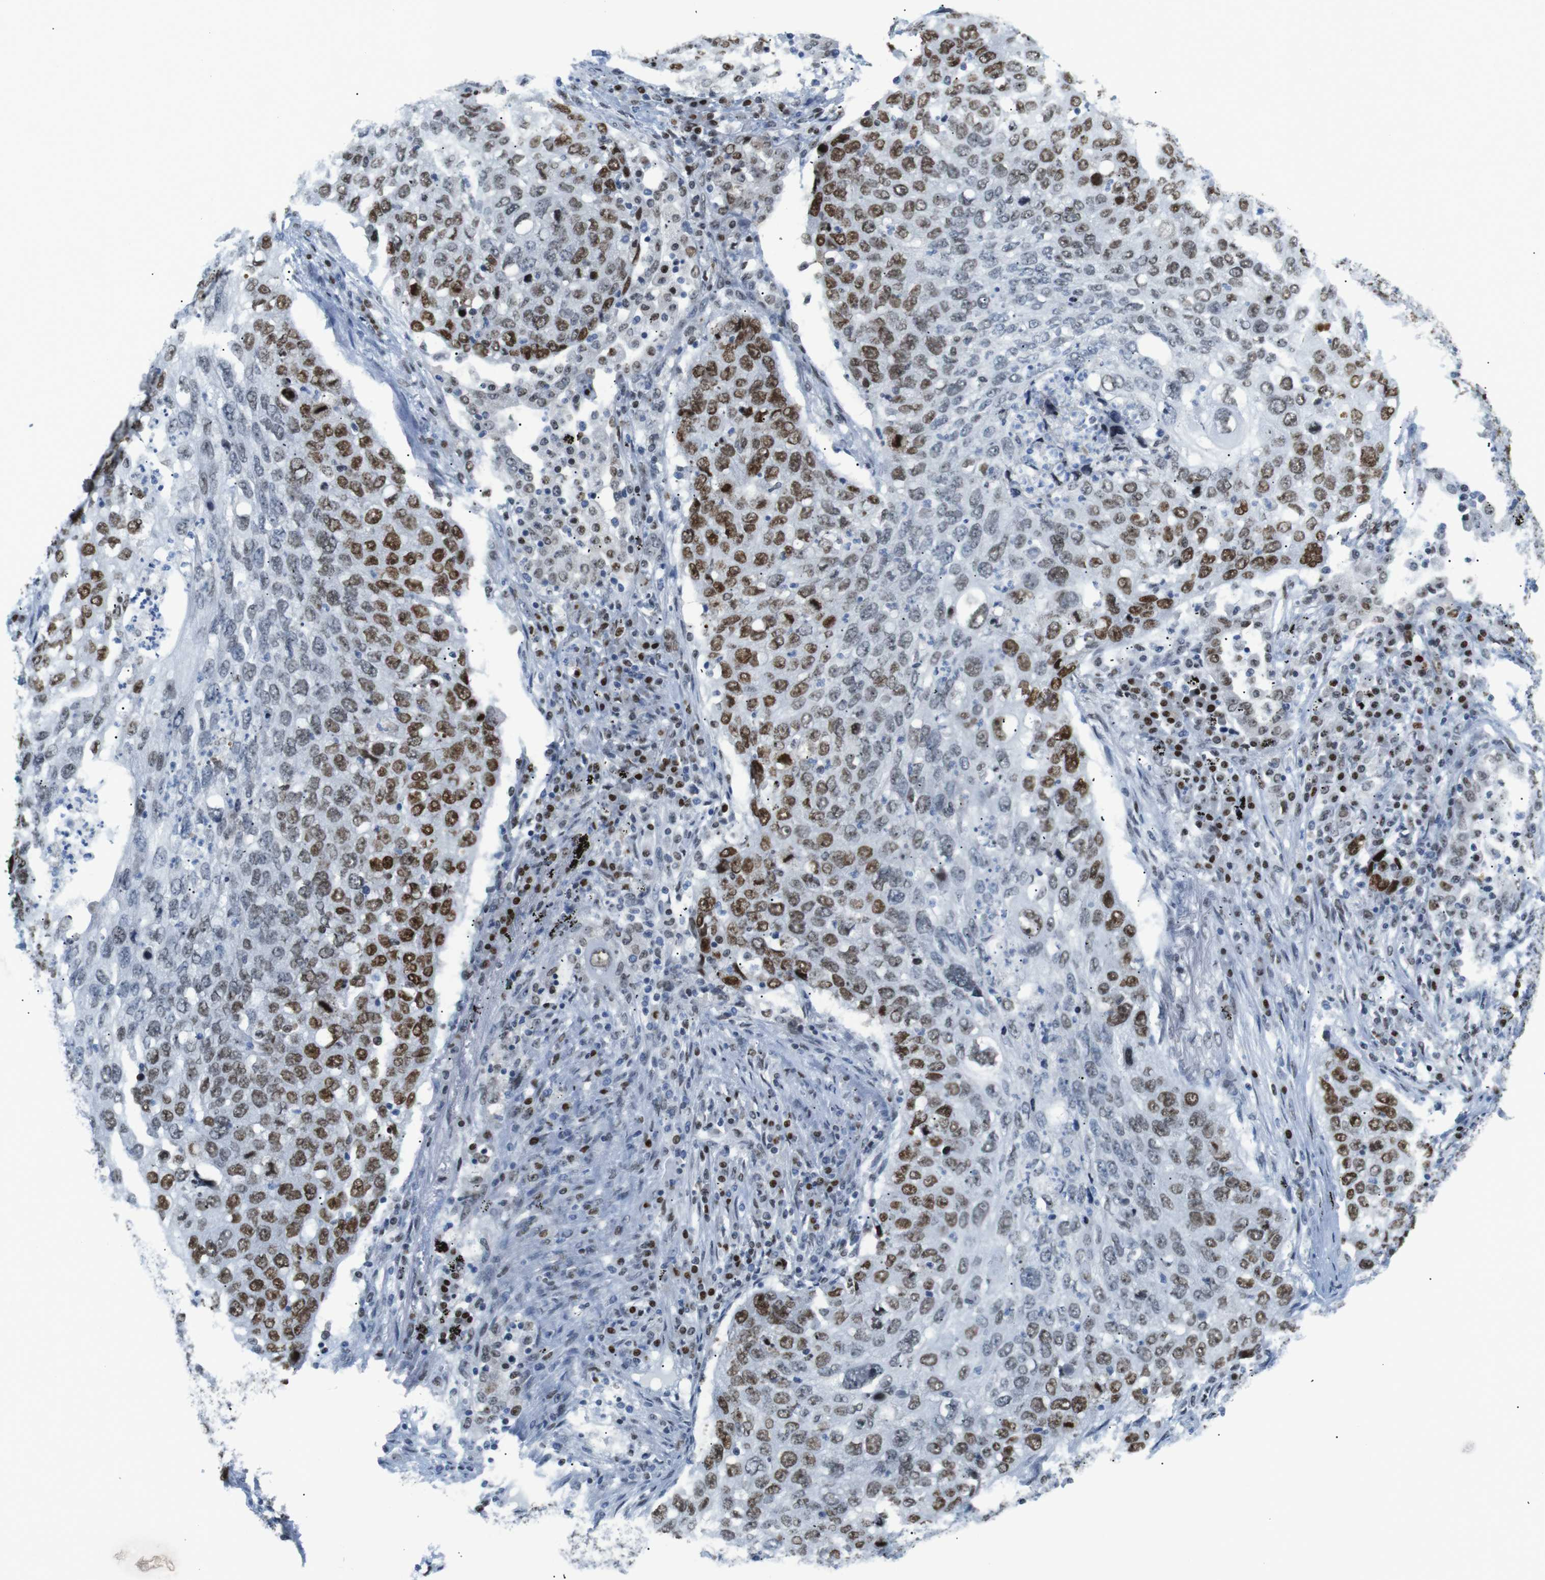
{"staining": {"intensity": "moderate", "quantity": "25%-75%", "location": "nuclear"}, "tissue": "lung cancer", "cell_type": "Tumor cells", "image_type": "cancer", "snomed": [{"axis": "morphology", "description": "Squamous cell carcinoma, NOS"}, {"axis": "topography", "description": "Lung"}], "caption": "The micrograph exhibits immunohistochemical staining of lung squamous cell carcinoma. There is moderate nuclear positivity is appreciated in about 25%-75% of tumor cells. (IHC, brightfield microscopy, high magnification).", "gene": "RIOX2", "patient": {"sex": "female", "age": 63}}